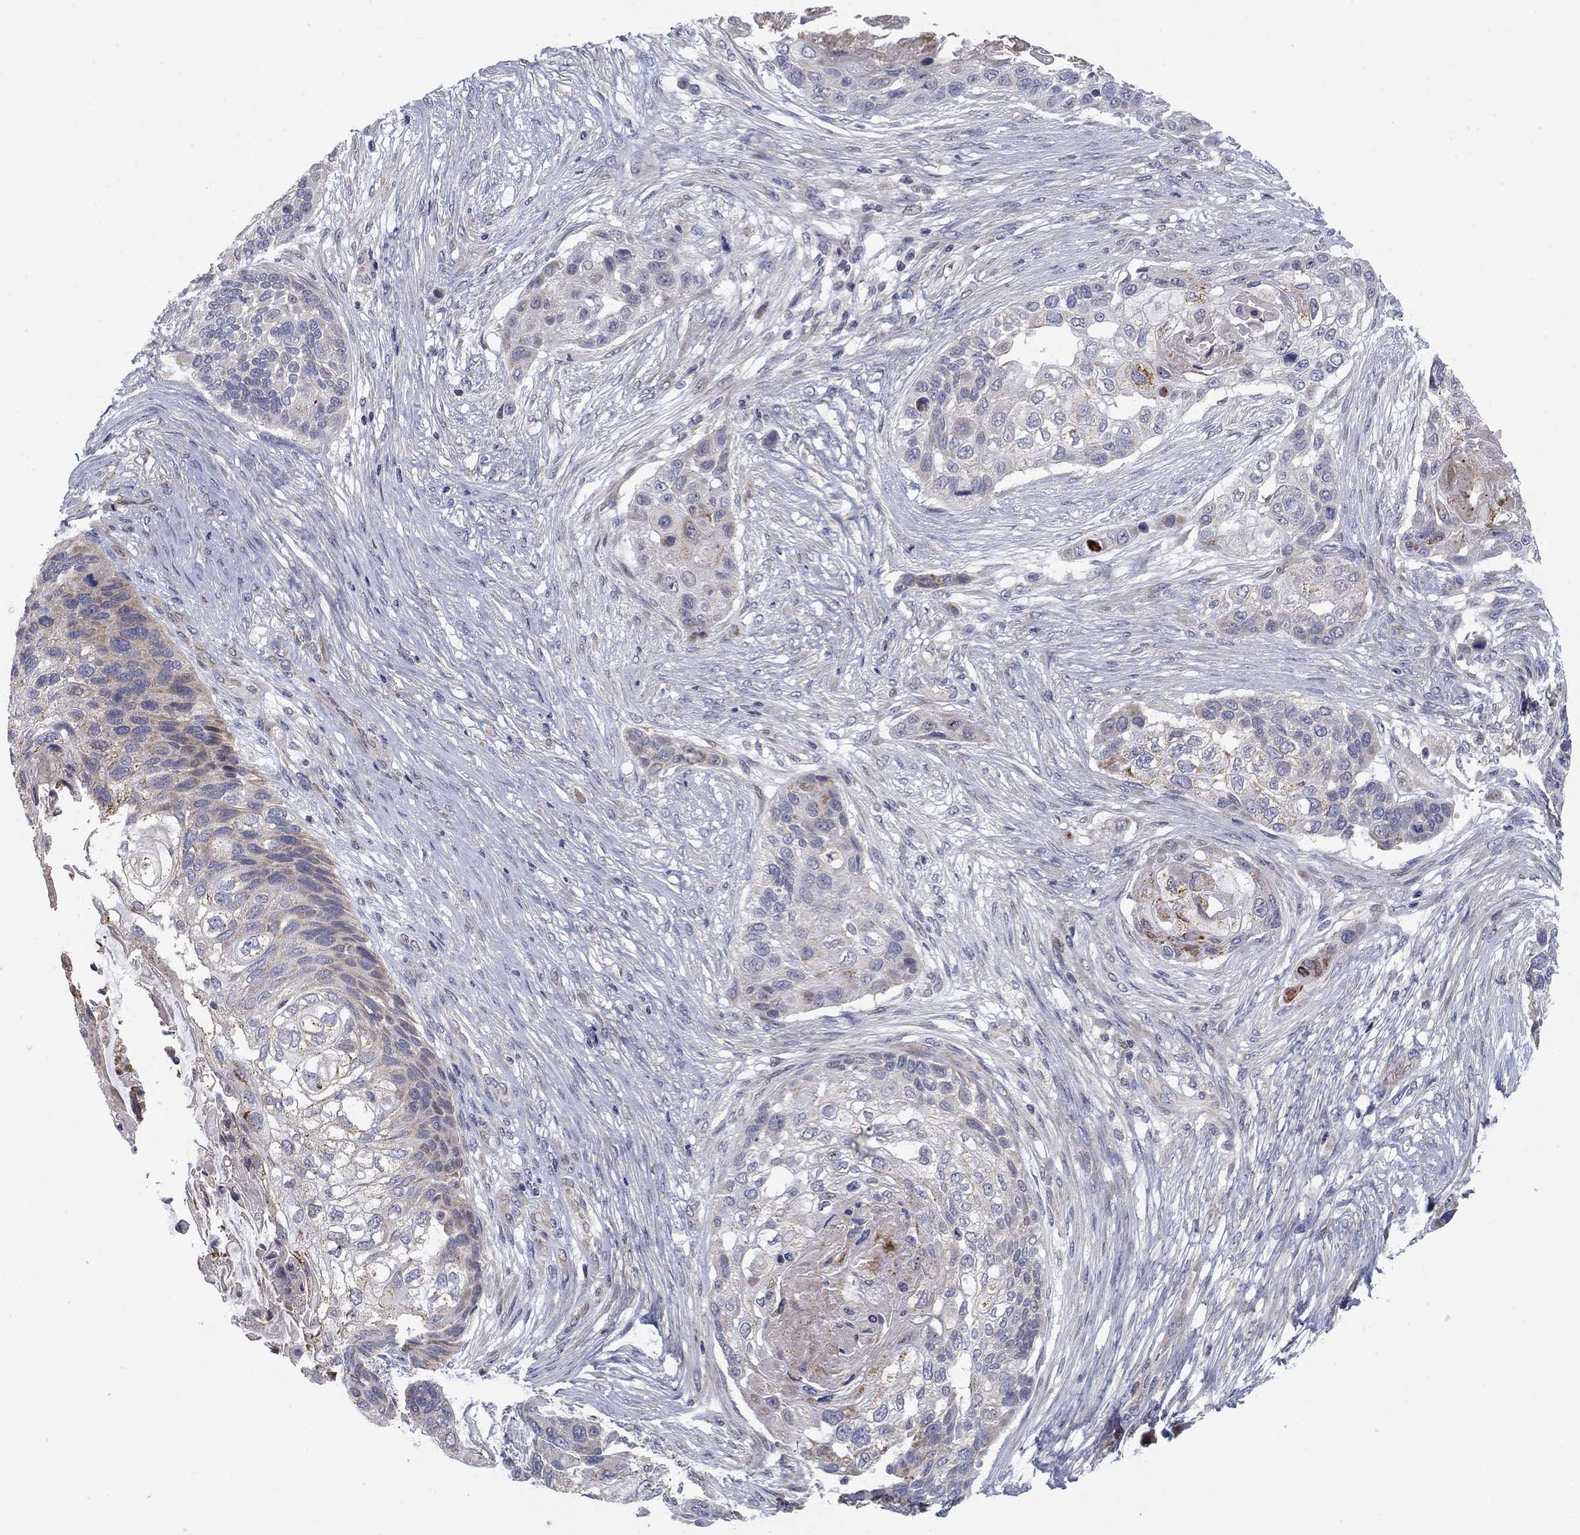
{"staining": {"intensity": "negative", "quantity": "none", "location": "none"}, "tissue": "lung cancer", "cell_type": "Tumor cells", "image_type": "cancer", "snomed": [{"axis": "morphology", "description": "Squamous cell carcinoma, NOS"}, {"axis": "topography", "description": "Lung"}], "caption": "This is an IHC image of human lung squamous cell carcinoma. There is no expression in tumor cells.", "gene": "MMAA", "patient": {"sex": "male", "age": 69}}